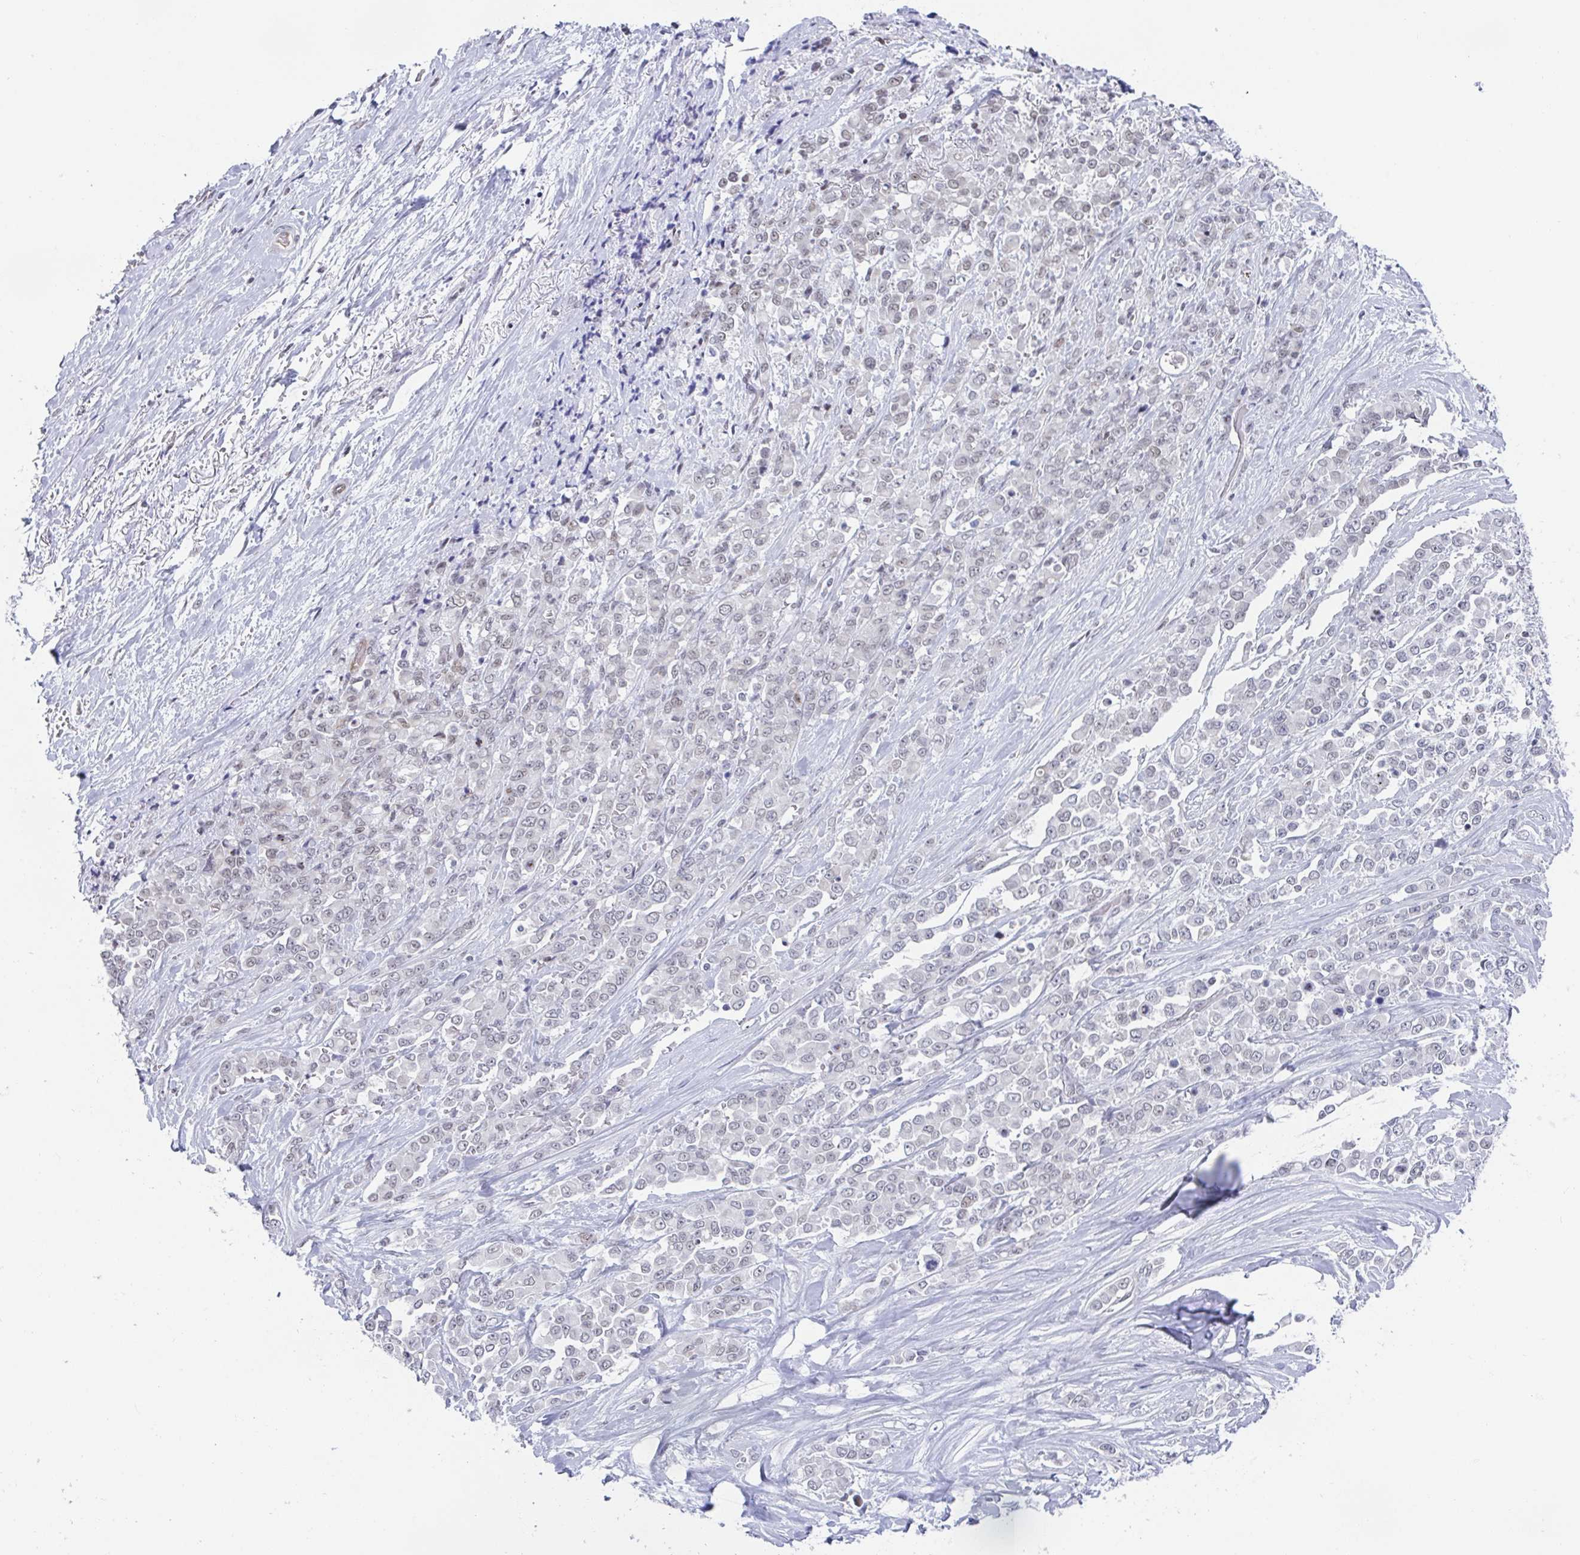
{"staining": {"intensity": "negative", "quantity": "none", "location": "none"}, "tissue": "stomach cancer", "cell_type": "Tumor cells", "image_type": "cancer", "snomed": [{"axis": "morphology", "description": "Adenocarcinoma, NOS"}, {"axis": "topography", "description": "Stomach"}], "caption": "The photomicrograph shows no significant expression in tumor cells of stomach cancer (adenocarcinoma).", "gene": "SLC7A10", "patient": {"sex": "female", "age": 76}}